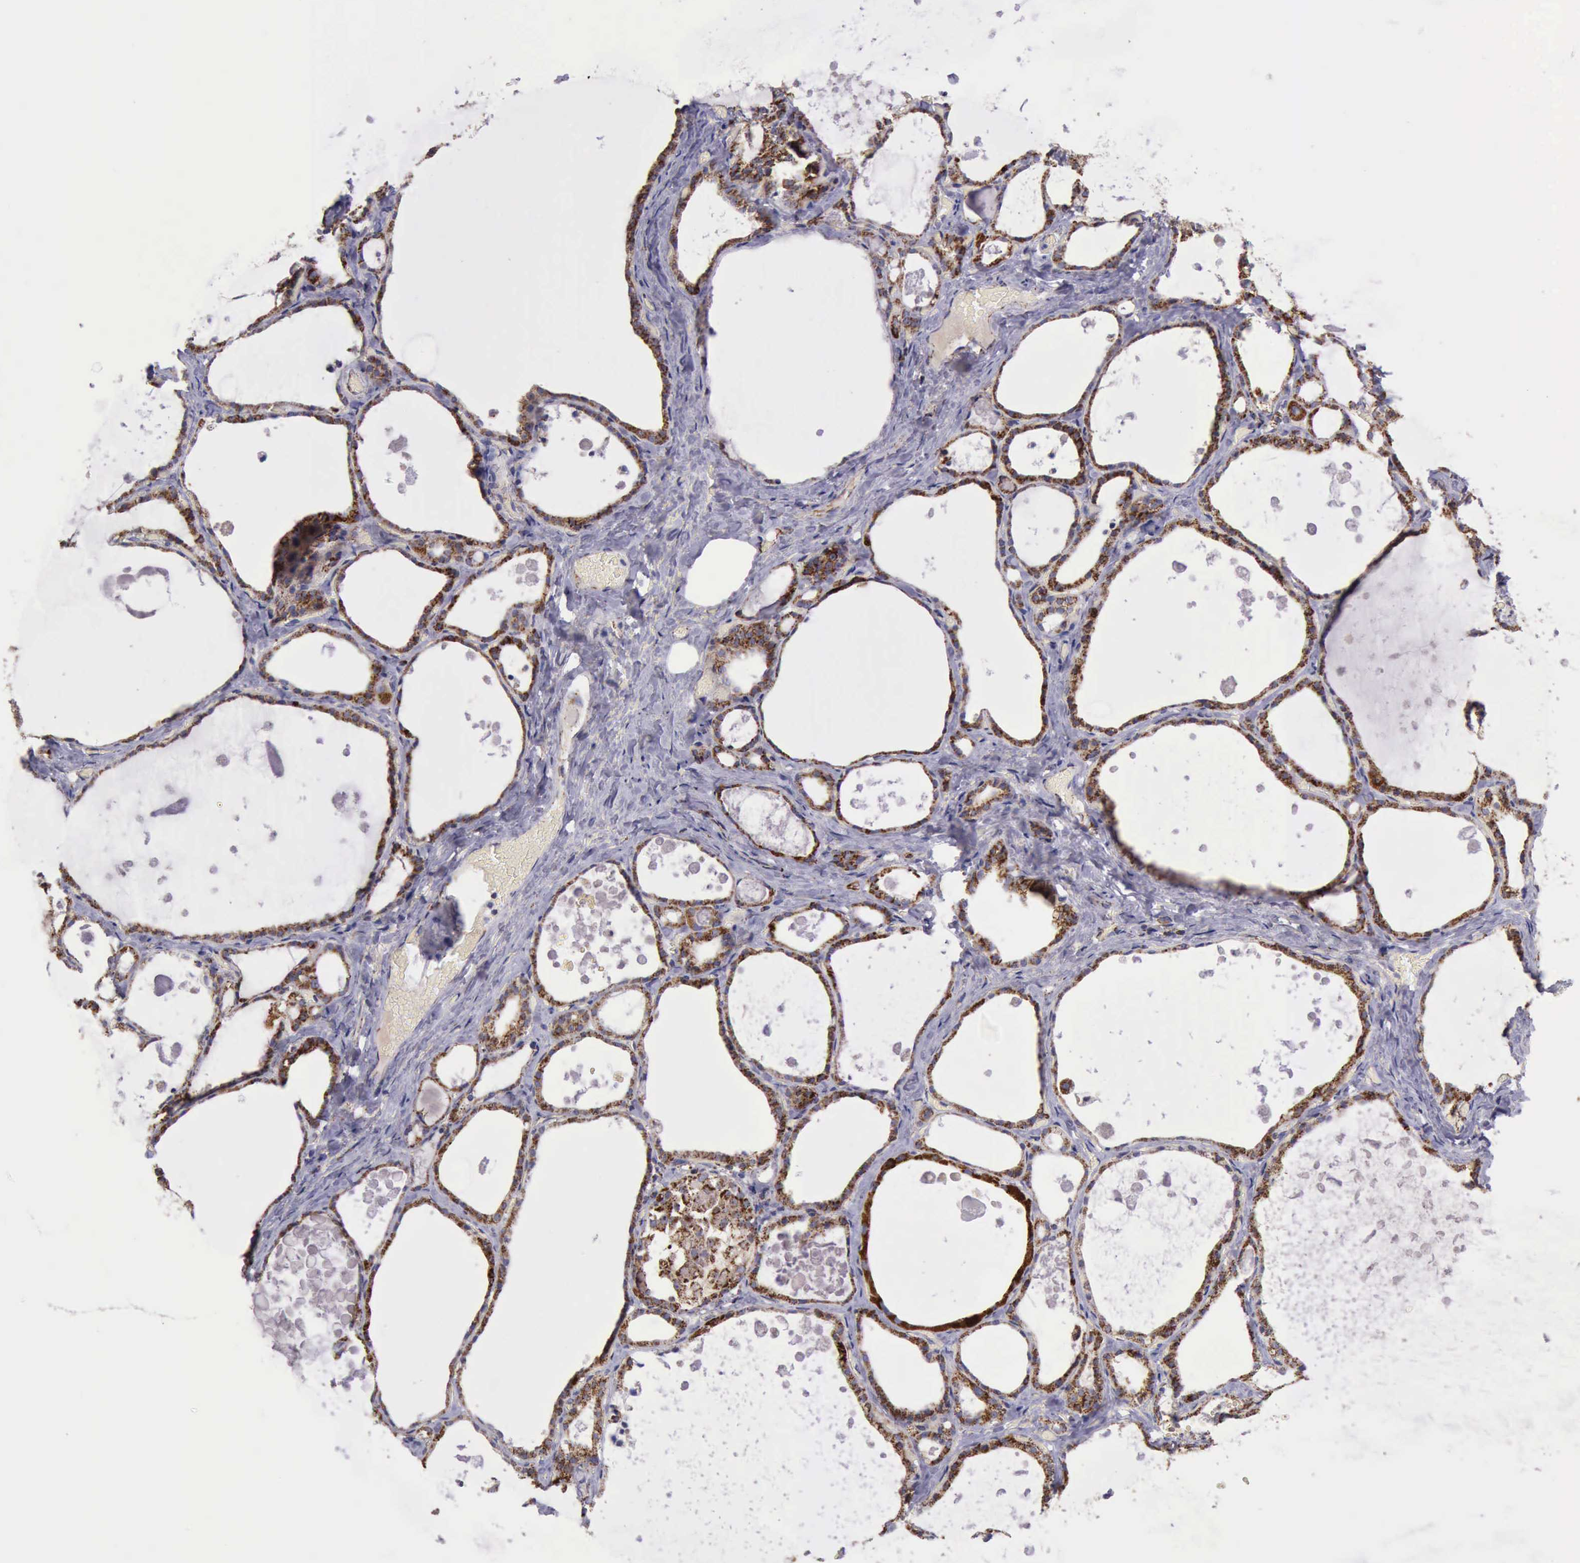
{"staining": {"intensity": "moderate", "quantity": ">75%", "location": "cytoplasmic/membranous"}, "tissue": "thyroid gland", "cell_type": "Glandular cells", "image_type": "normal", "snomed": [{"axis": "morphology", "description": "Normal tissue, NOS"}, {"axis": "topography", "description": "Thyroid gland"}], "caption": "Immunohistochemical staining of unremarkable thyroid gland reveals medium levels of moderate cytoplasmic/membranous expression in about >75% of glandular cells. (Stains: DAB (3,3'-diaminobenzidine) in brown, nuclei in blue, Microscopy: brightfield microscopy at high magnification).", "gene": "TXN2", "patient": {"sex": "male", "age": 61}}